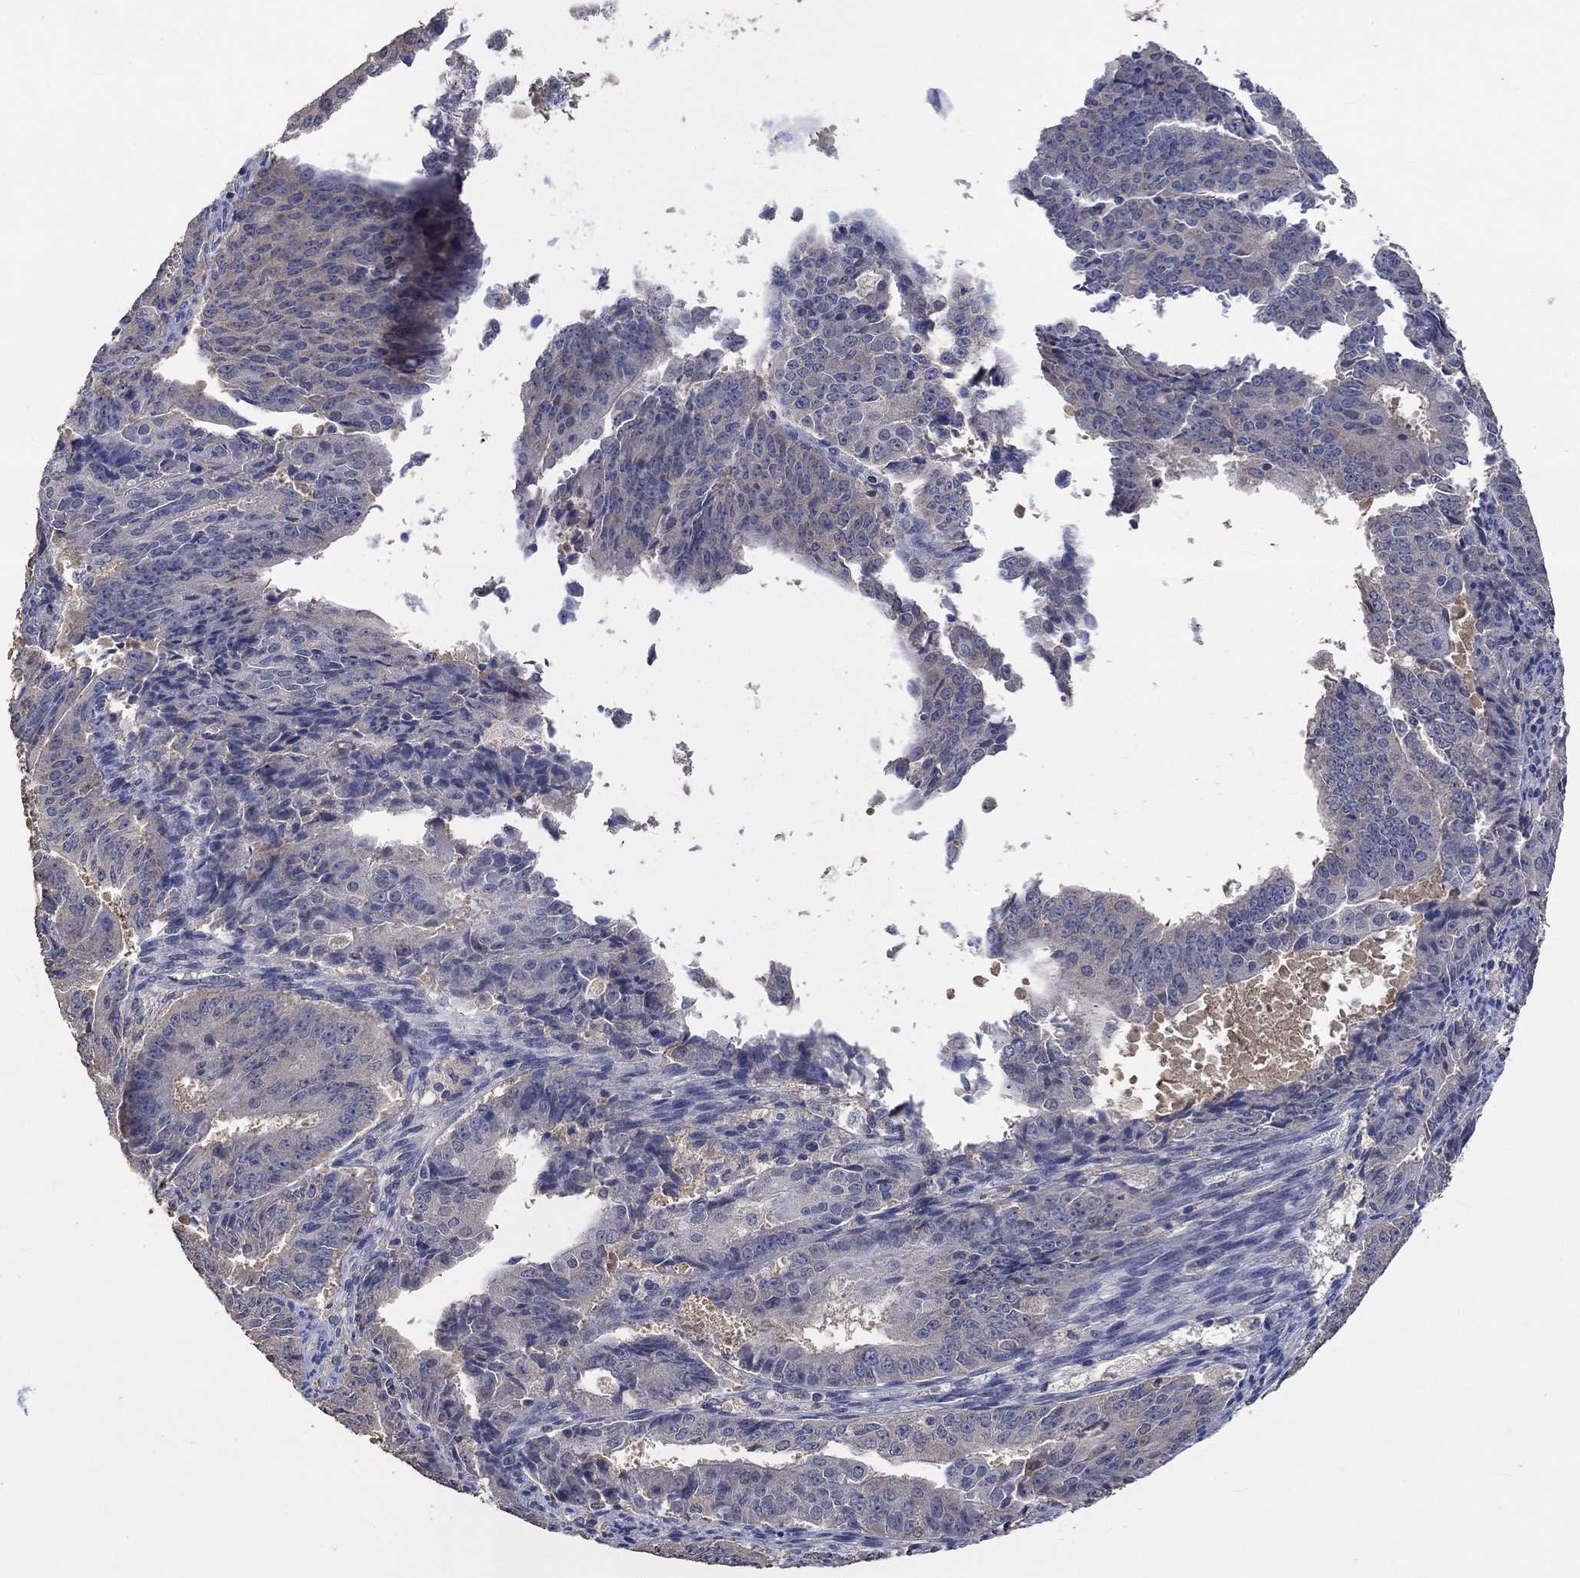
{"staining": {"intensity": "negative", "quantity": "none", "location": "none"}, "tissue": "ovarian cancer", "cell_type": "Tumor cells", "image_type": "cancer", "snomed": [{"axis": "morphology", "description": "Carcinoma, endometroid"}, {"axis": "topography", "description": "Ovary"}], "caption": "A micrograph of human ovarian cancer (endometroid carcinoma) is negative for staining in tumor cells.", "gene": "PTPN20", "patient": {"sex": "female", "age": 42}}